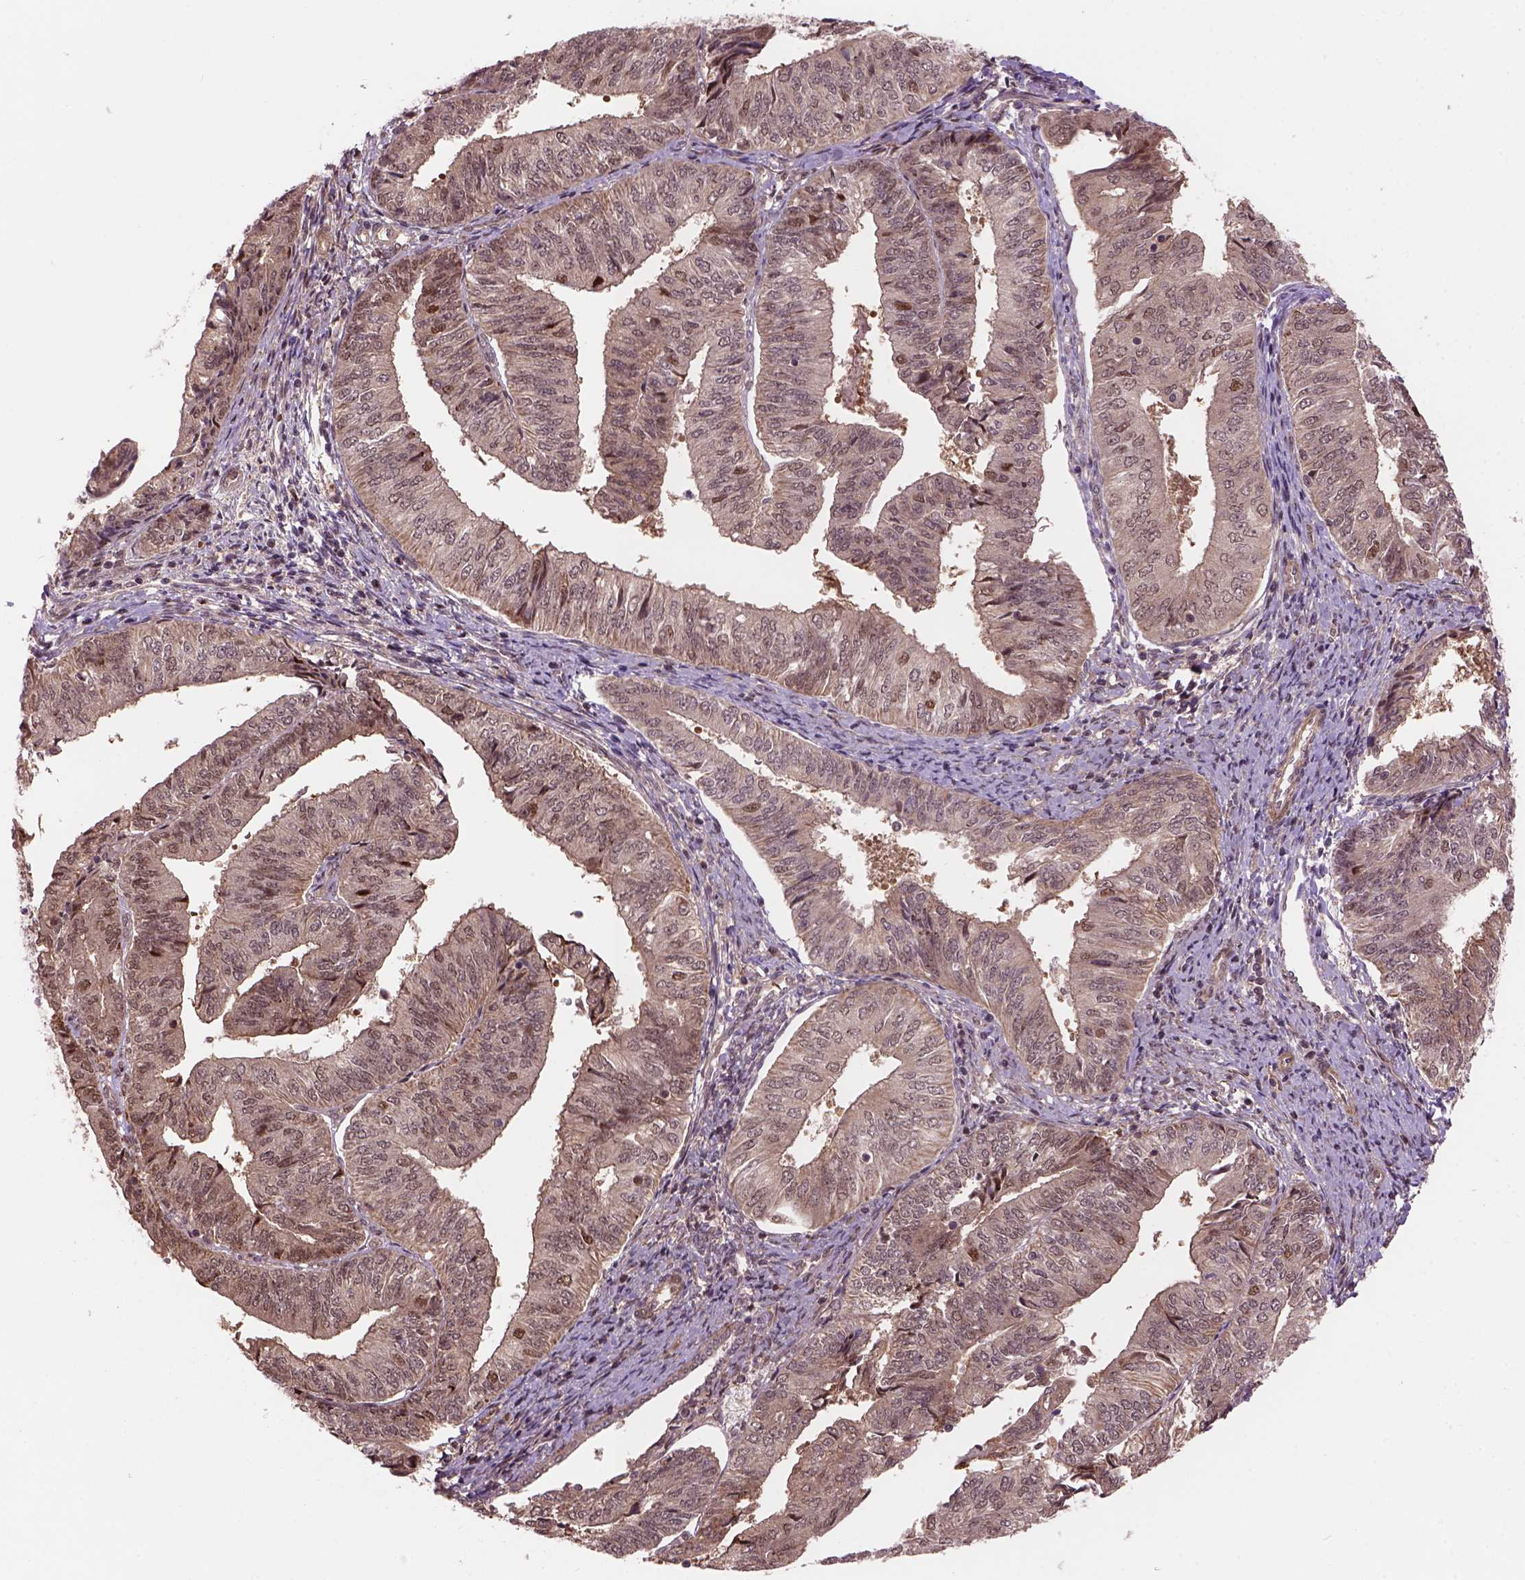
{"staining": {"intensity": "moderate", "quantity": "<25%", "location": "cytoplasmic/membranous,nuclear"}, "tissue": "endometrial cancer", "cell_type": "Tumor cells", "image_type": "cancer", "snomed": [{"axis": "morphology", "description": "Adenocarcinoma, NOS"}, {"axis": "topography", "description": "Endometrium"}], "caption": "Endometrial cancer tissue demonstrates moderate cytoplasmic/membranous and nuclear expression in approximately <25% of tumor cells", "gene": "PSMD11", "patient": {"sex": "female", "age": 58}}